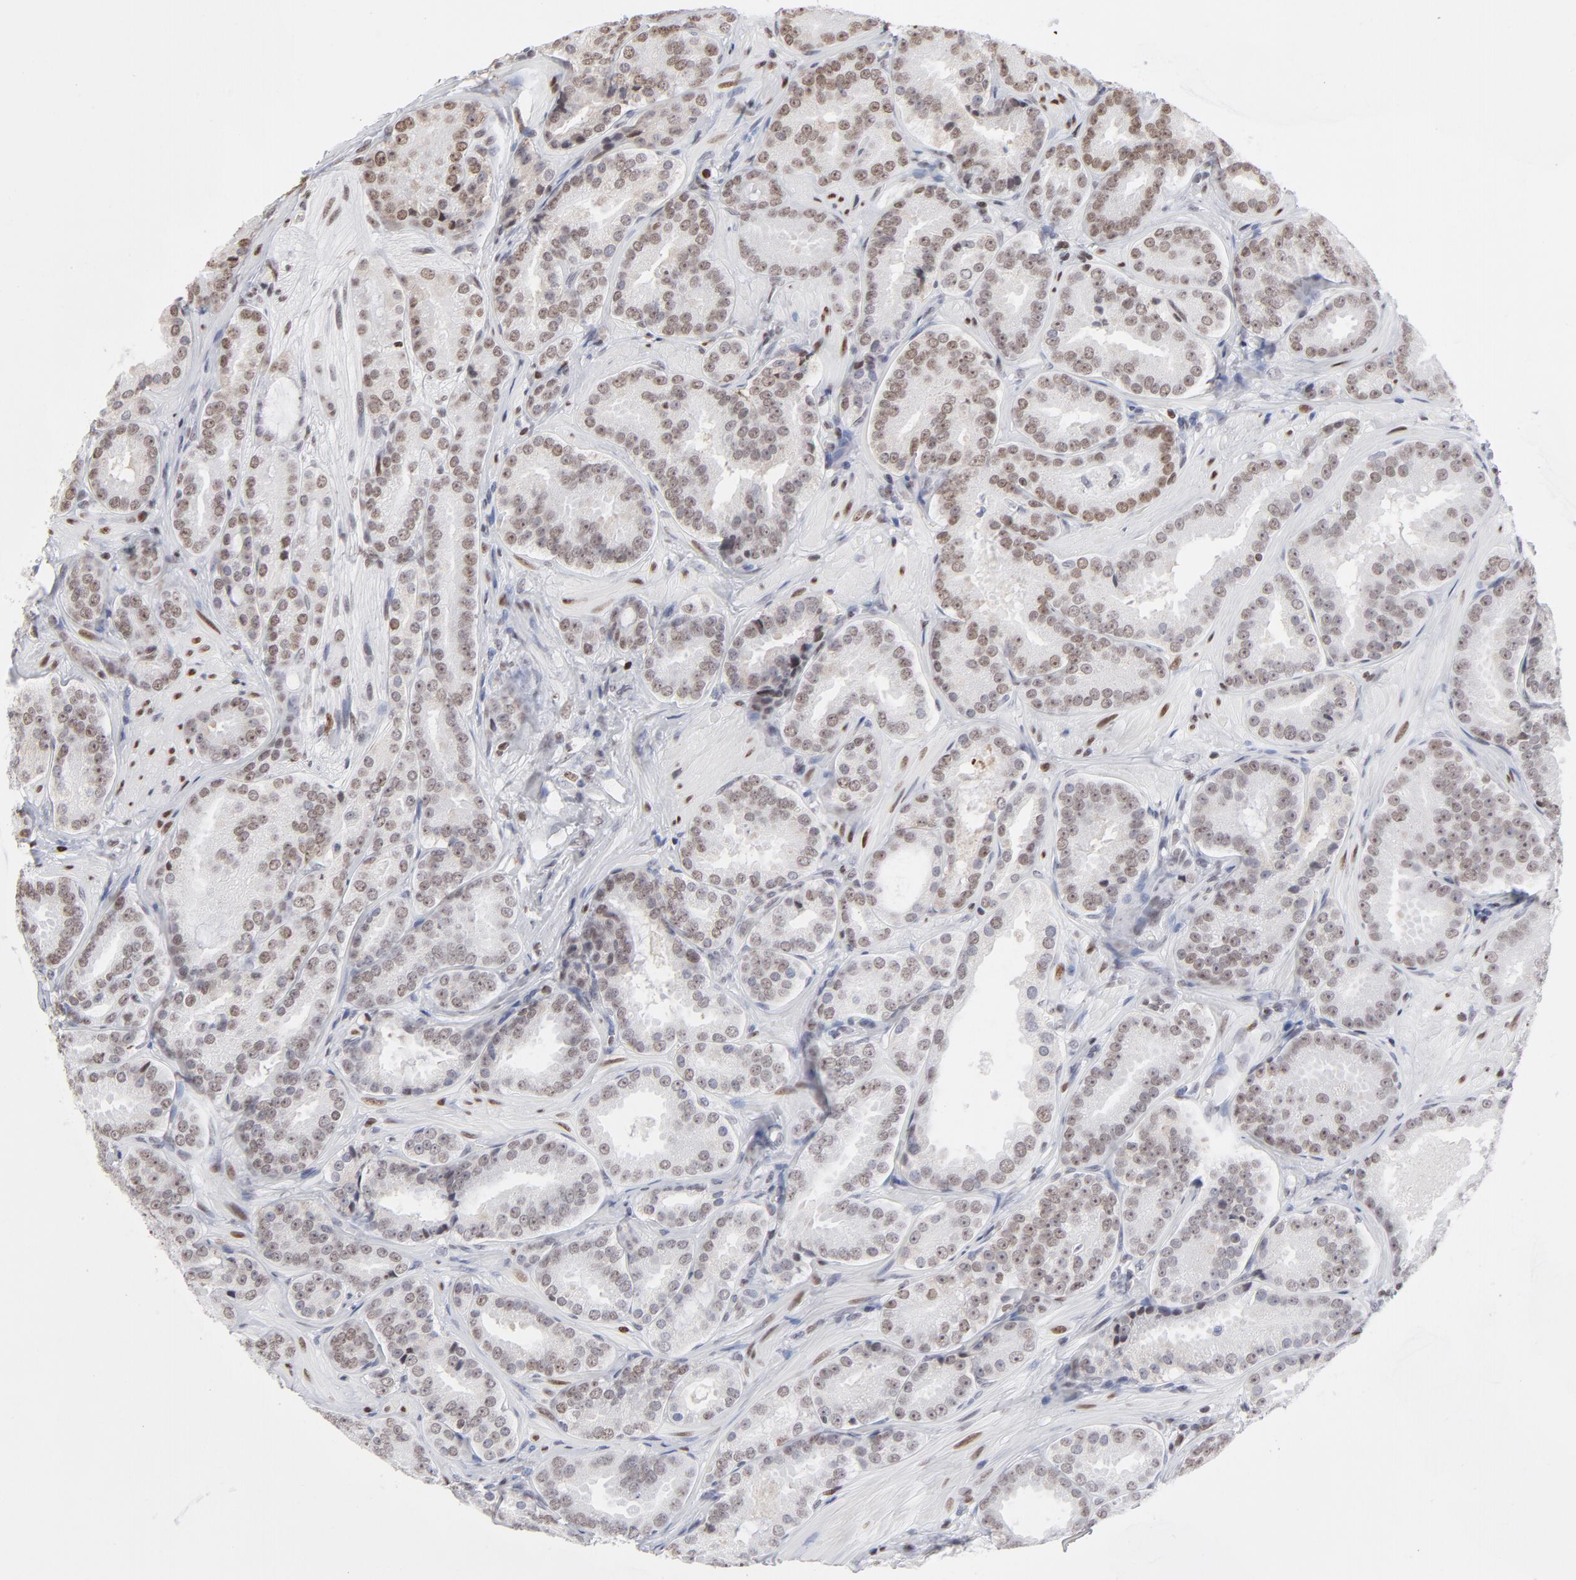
{"staining": {"intensity": "weak", "quantity": "25%-75%", "location": "nuclear"}, "tissue": "prostate cancer", "cell_type": "Tumor cells", "image_type": "cancer", "snomed": [{"axis": "morphology", "description": "Adenocarcinoma, Low grade"}, {"axis": "topography", "description": "Prostate"}], "caption": "Prostate cancer (adenocarcinoma (low-grade)) was stained to show a protein in brown. There is low levels of weak nuclear expression in about 25%-75% of tumor cells.", "gene": "PARP1", "patient": {"sex": "male", "age": 59}}